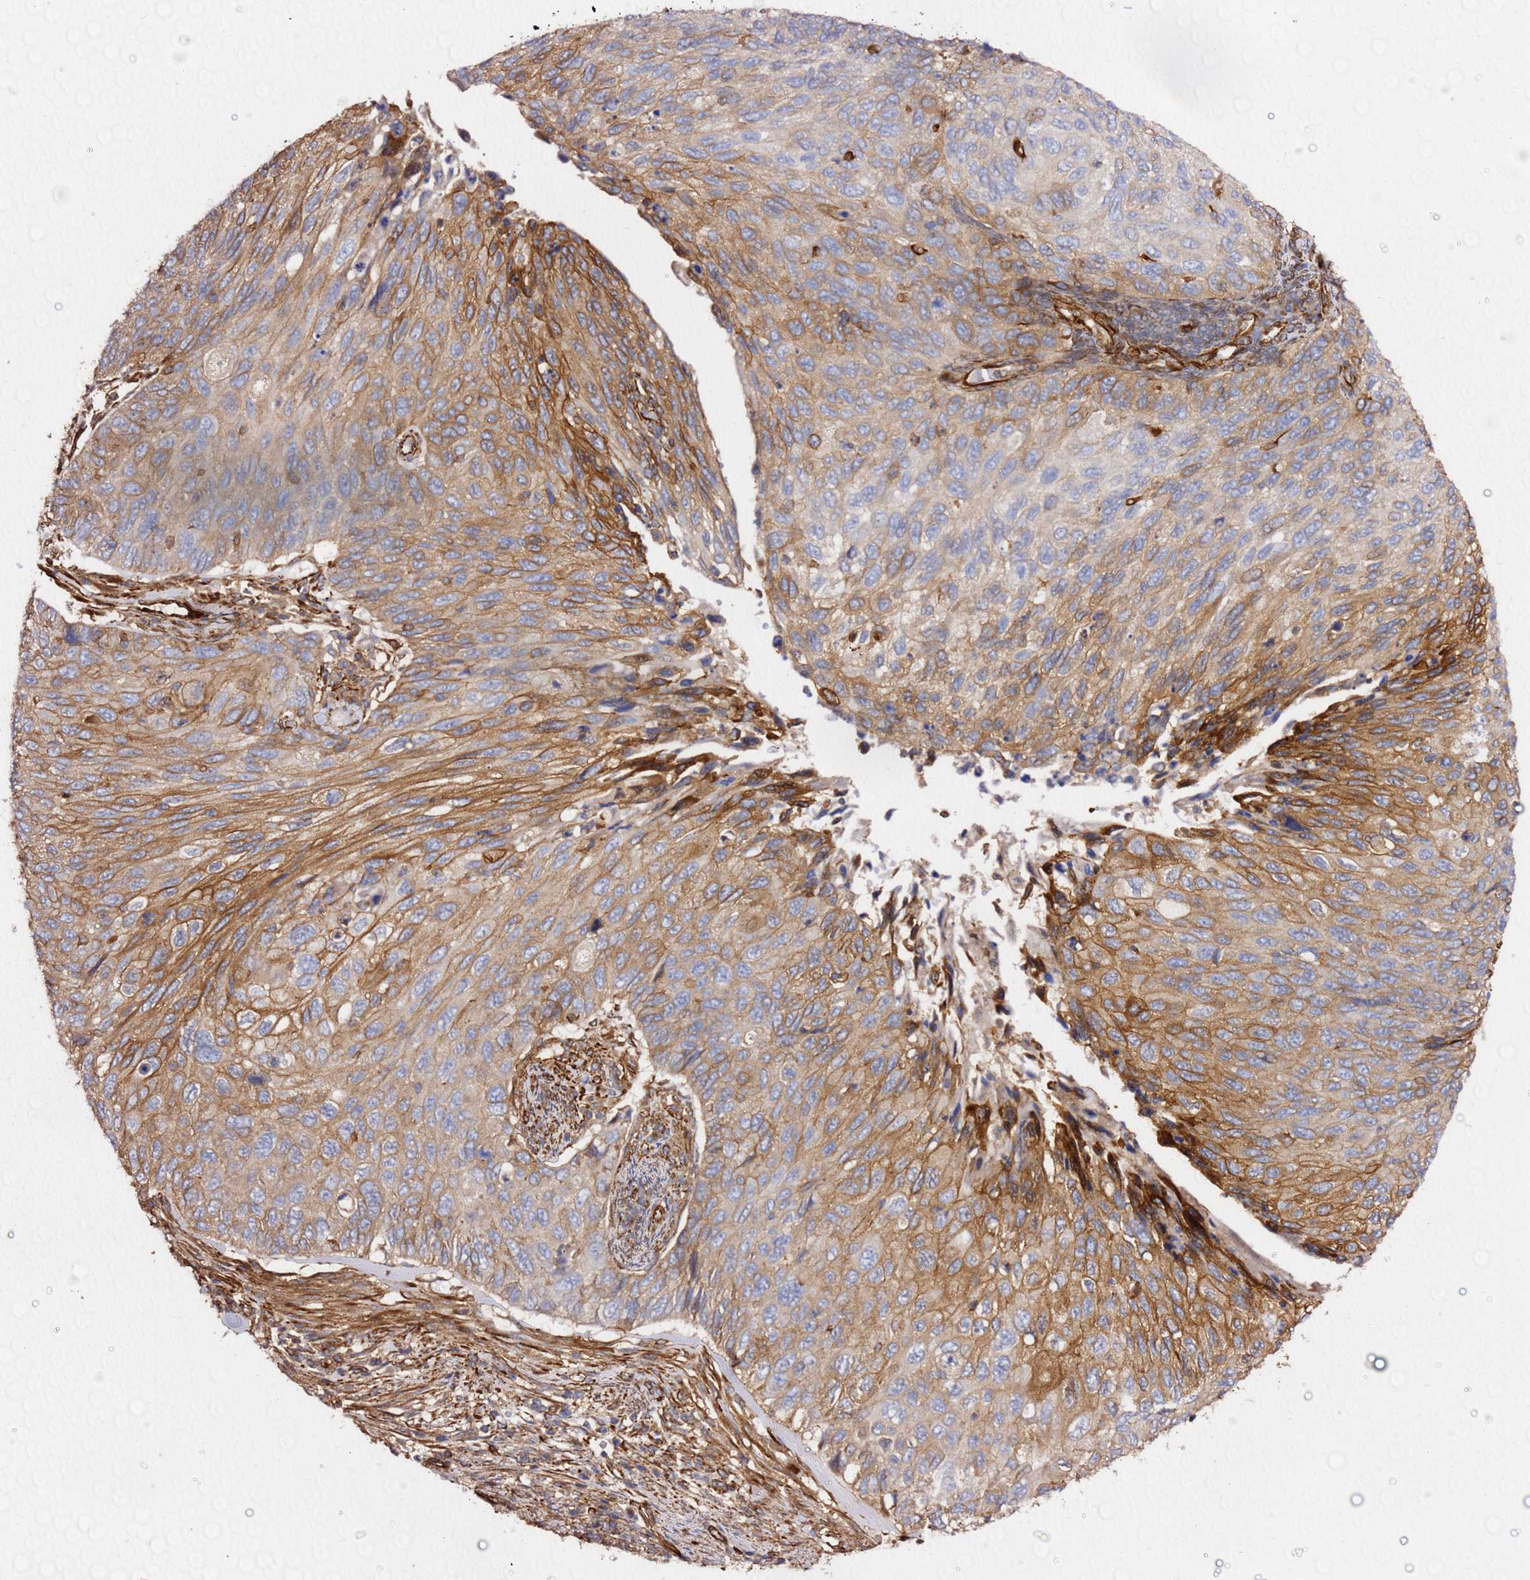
{"staining": {"intensity": "moderate", "quantity": "25%-75%", "location": "cytoplasmic/membranous"}, "tissue": "cervical cancer", "cell_type": "Tumor cells", "image_type": "cancer", "snomed": [{"axis": "morphology", "description": "Squamous cell carcinoma, NOS"}, {"axis": "topography", "description": "Cervix"}], "caption": "An image showing moderate cytoplasmic/membranous staining in about 25%-75% of tumor cells in cervical cancer (squamous cell carcinoma), as visualized by brown immunohistochemical staining.", "gene": "MRGPRE", "patient": {"sex": "female", "age": 70}}